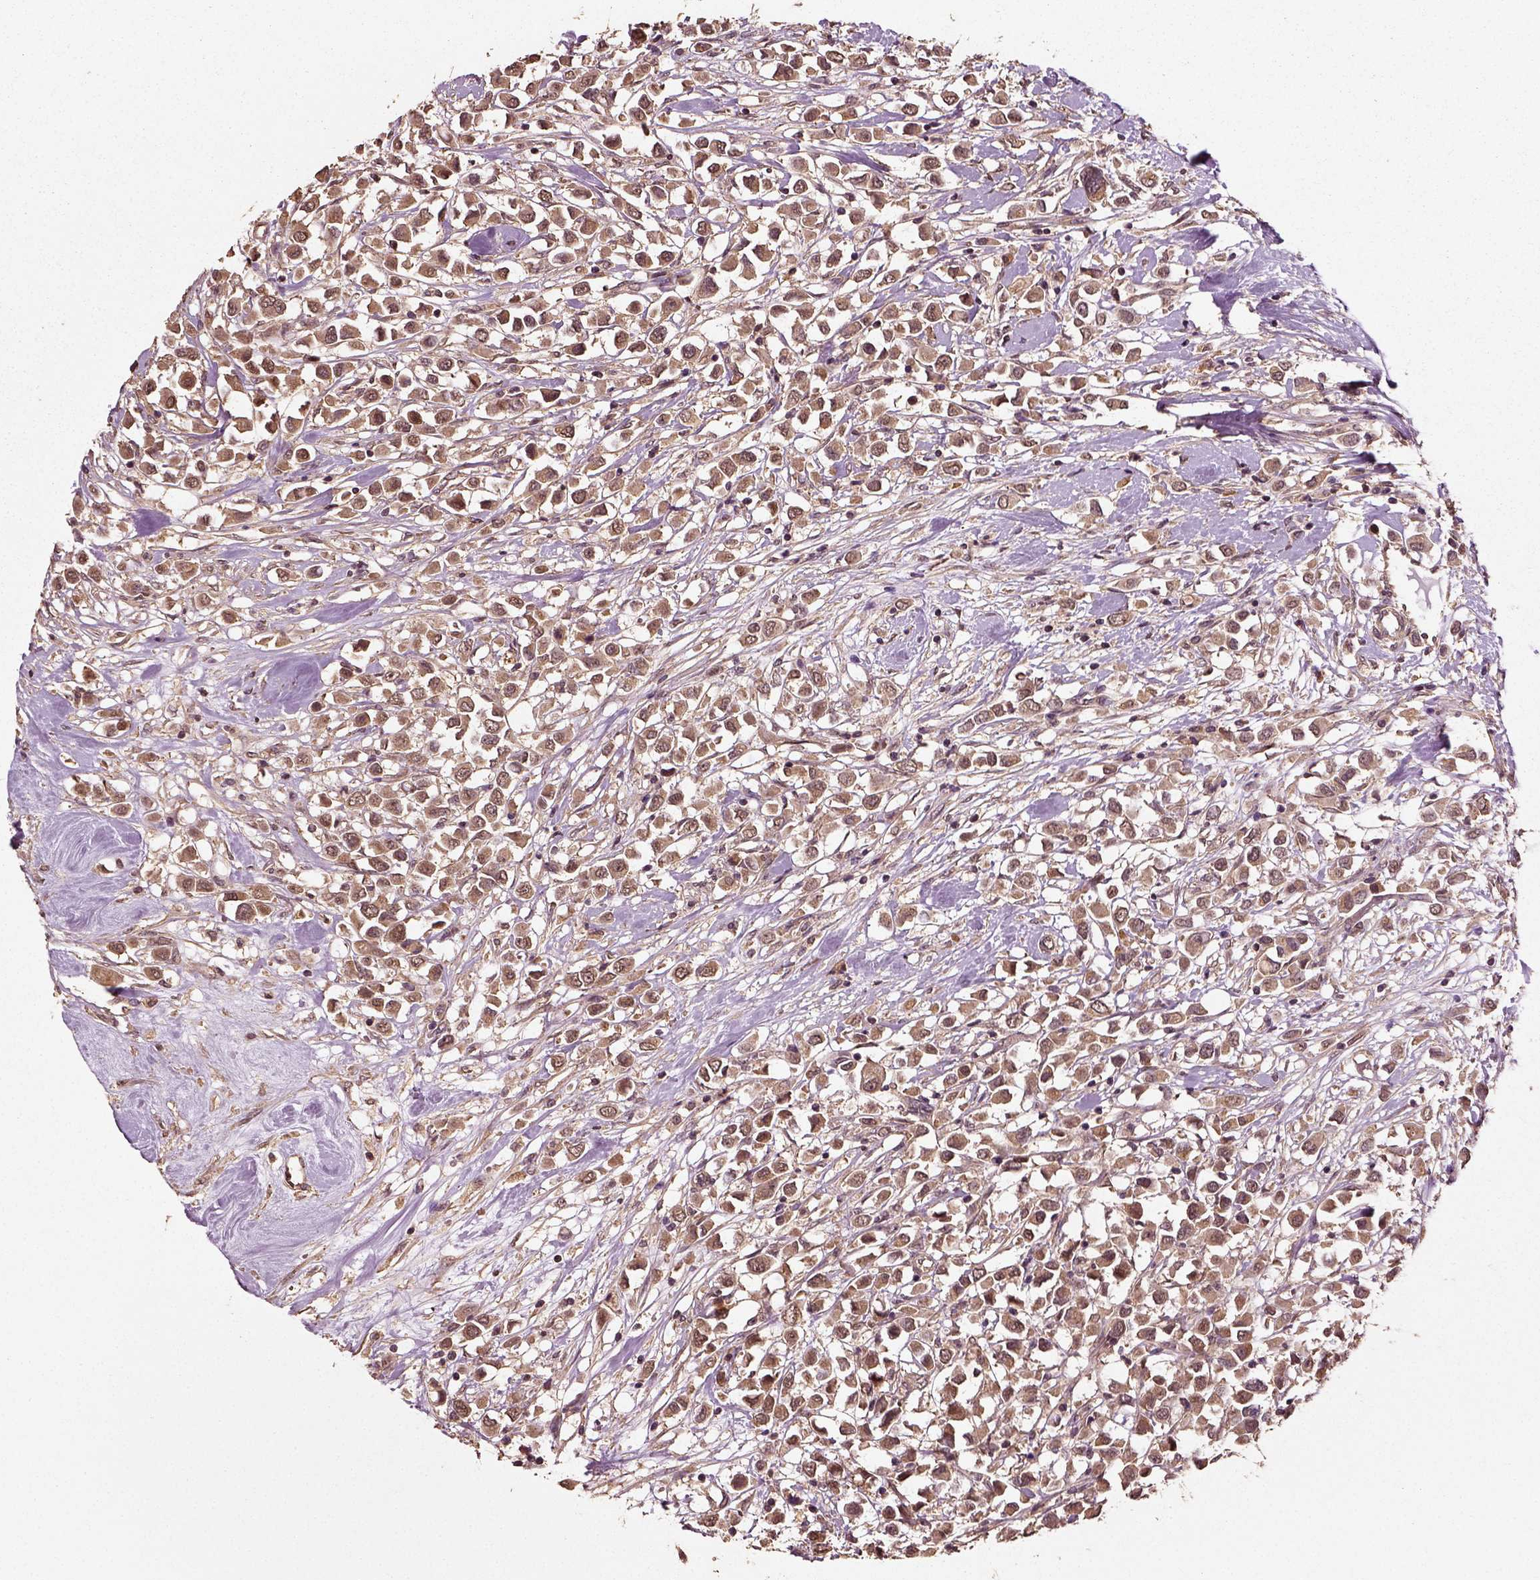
{"staining": {"intensity": "moderate", "quantity": ">75%", "location": "cytoplasmic/membranous"}, "tissue": "breast cancer", "cell_type": "Tumor cells", "image_type": "cancer", "snomed": [{"axis": "morphology", "description": "Duct carcinoma"}, {"axis": "topography", "description": "Breast"}], "caption": "Brown immunohistochemical staining in intraductal carcinoma (breast) shows moderate cytoplasmic/membranous positivity in approximately >75% of tumor cells.", "gene": "ERV3-1", "patient": {"sex": "female", "age": 61}}